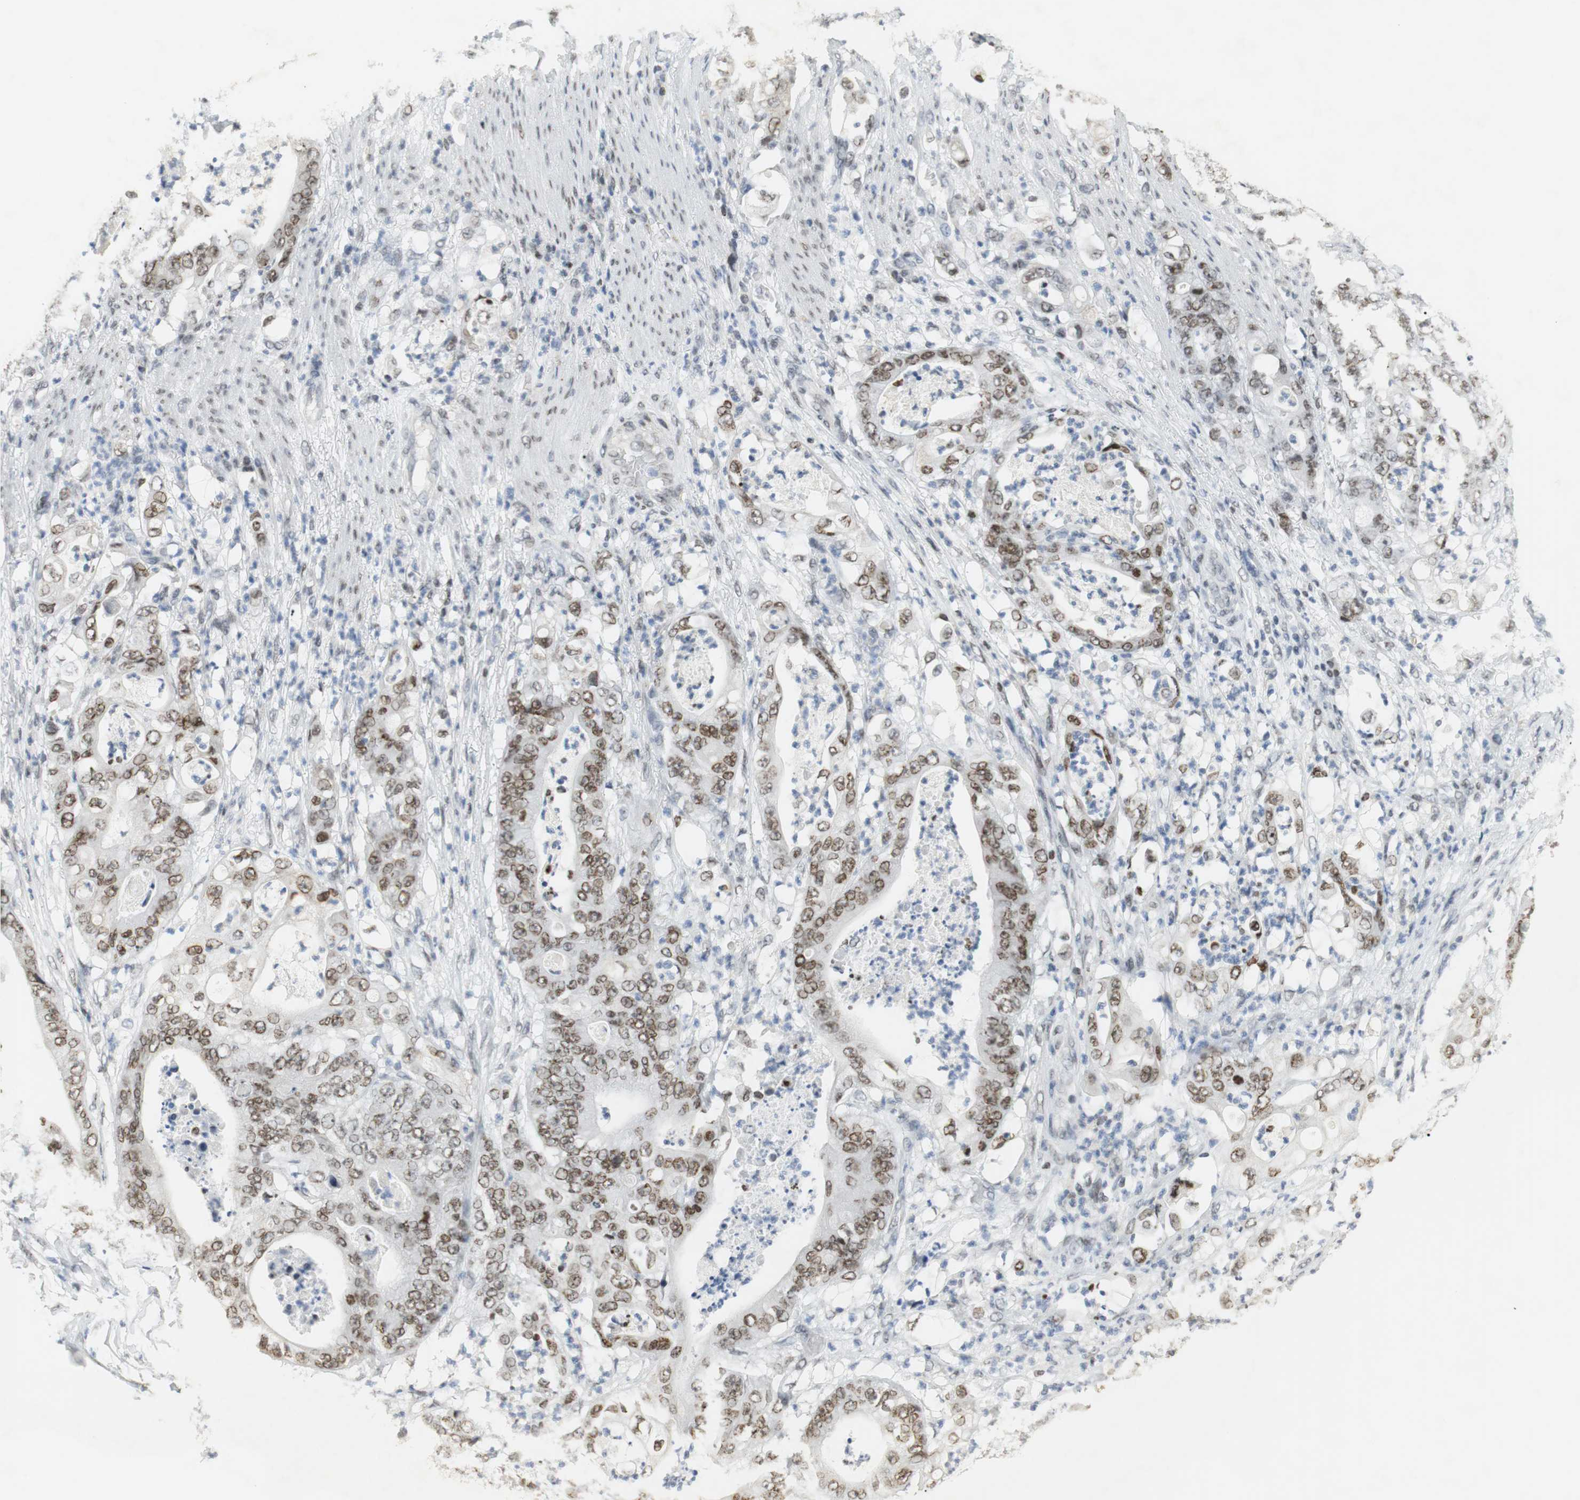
{"staining": {"intensity": "moderate", "quantity": ">75%", "location": "nuclear"}, "tissue": "stomach cancer", "cell_type": "Tumor cells", "image_type": "cancer", "snomed": [{"axis": "morphology", "description": "Adenocarcinoma, NOS"}, {"axis": "topography", "description": "Stomach"}], "caption": "The immunohistochemical stain shows moderate nuclear expression in tumor cells of adenocarcinoma (stomach) tissue.", "gene": "BMI1", "patient": {"sex": "female", "age": 73}}